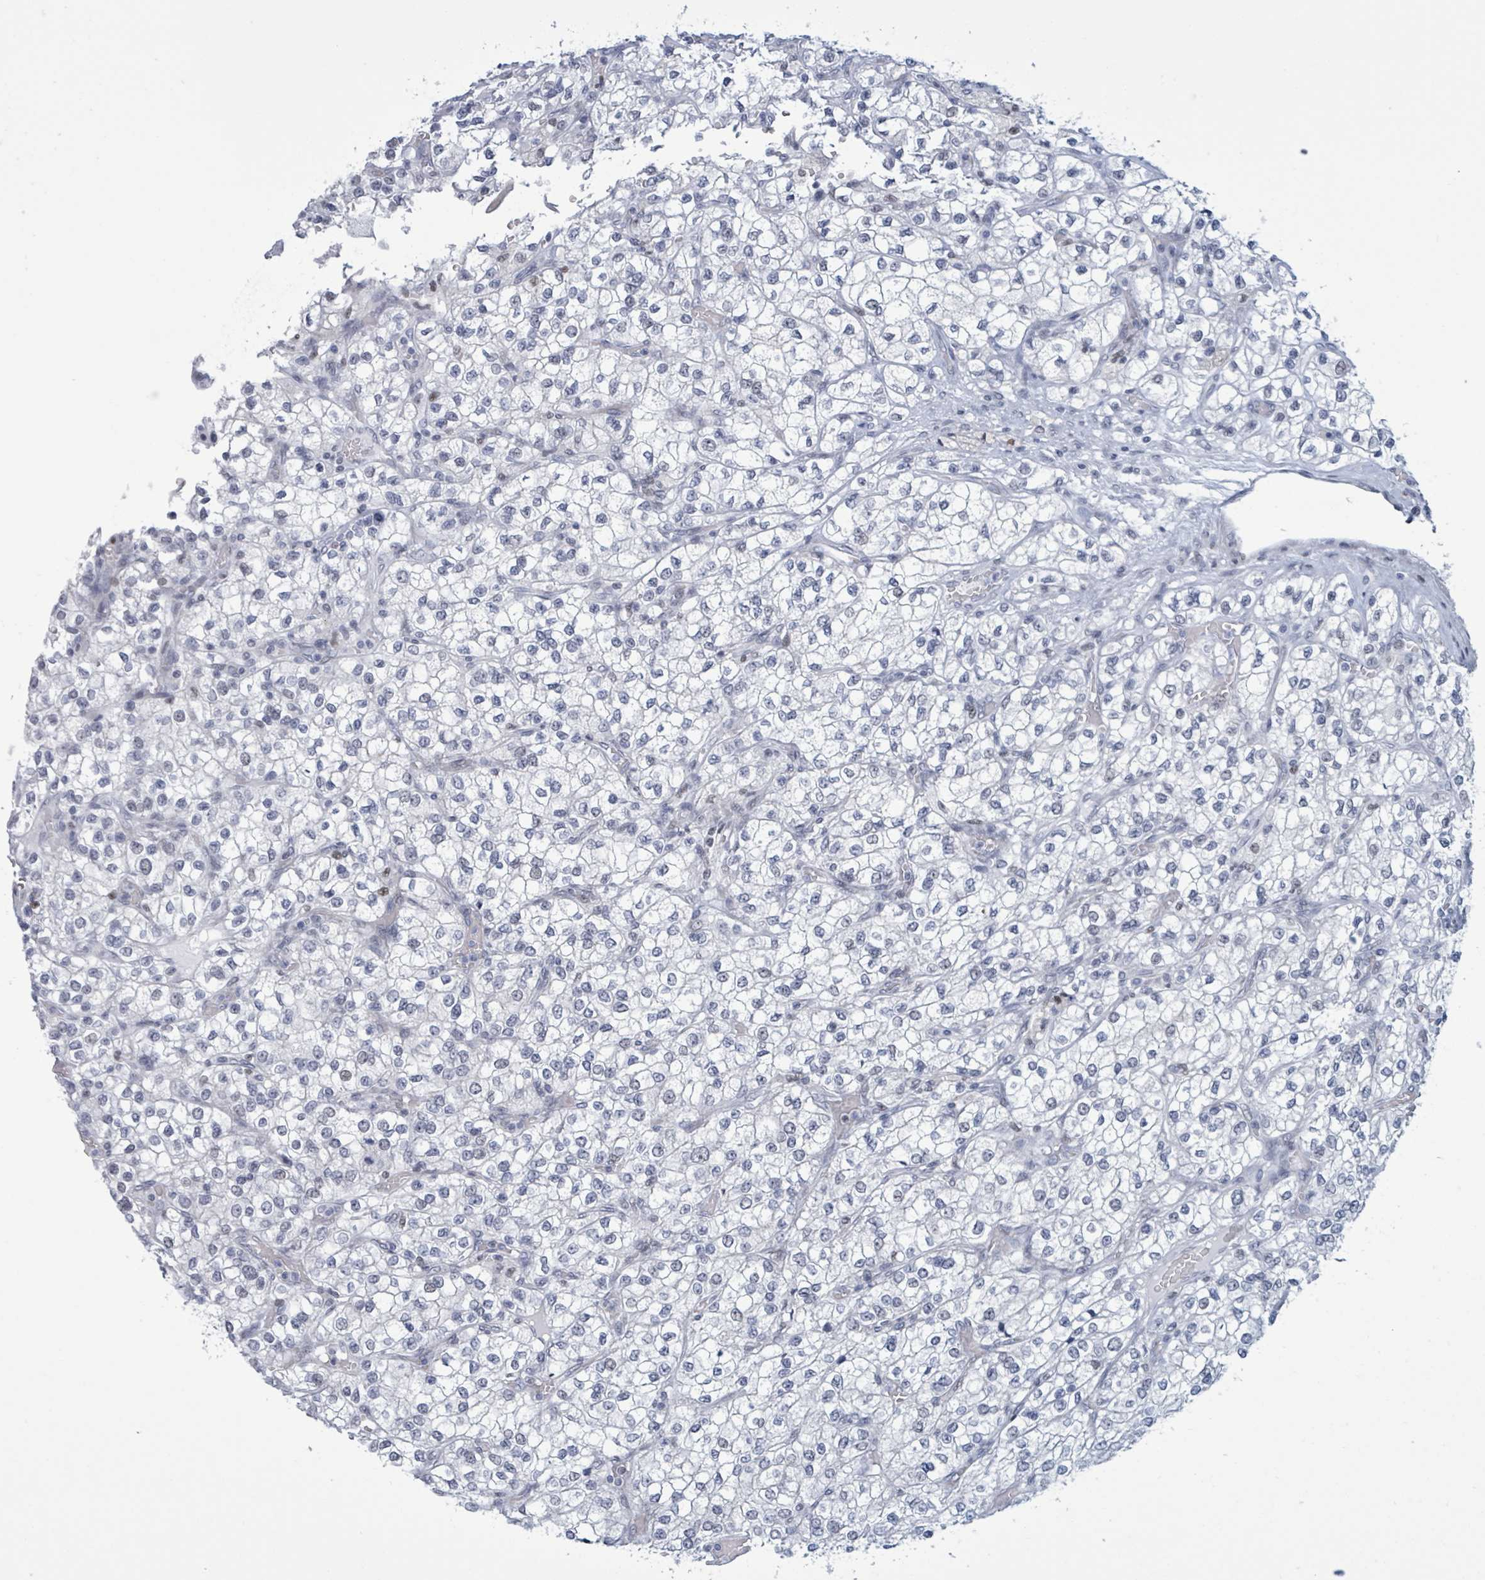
{"staining": {"intensity": "negative", "quantity": "none", "location": "none"}, "tissue": "renal cancer", "cell_type": "Tumor cells", "image_type": "cancer", "snomed": [{"axis": "morphology", "description": "Adenocarcinoma, NOS"}, {"axis": "topography", "description": "Kidney"}], "caption": "Immunohistochemistry micrograph of neoplastic tissue: human renal cancer (adenocarcinoma) stained with DAB demonstrates no significant protein positivity in tumor cells.", "gene": "CT45A5", "patient": {"sex": "male", "age": 80}}